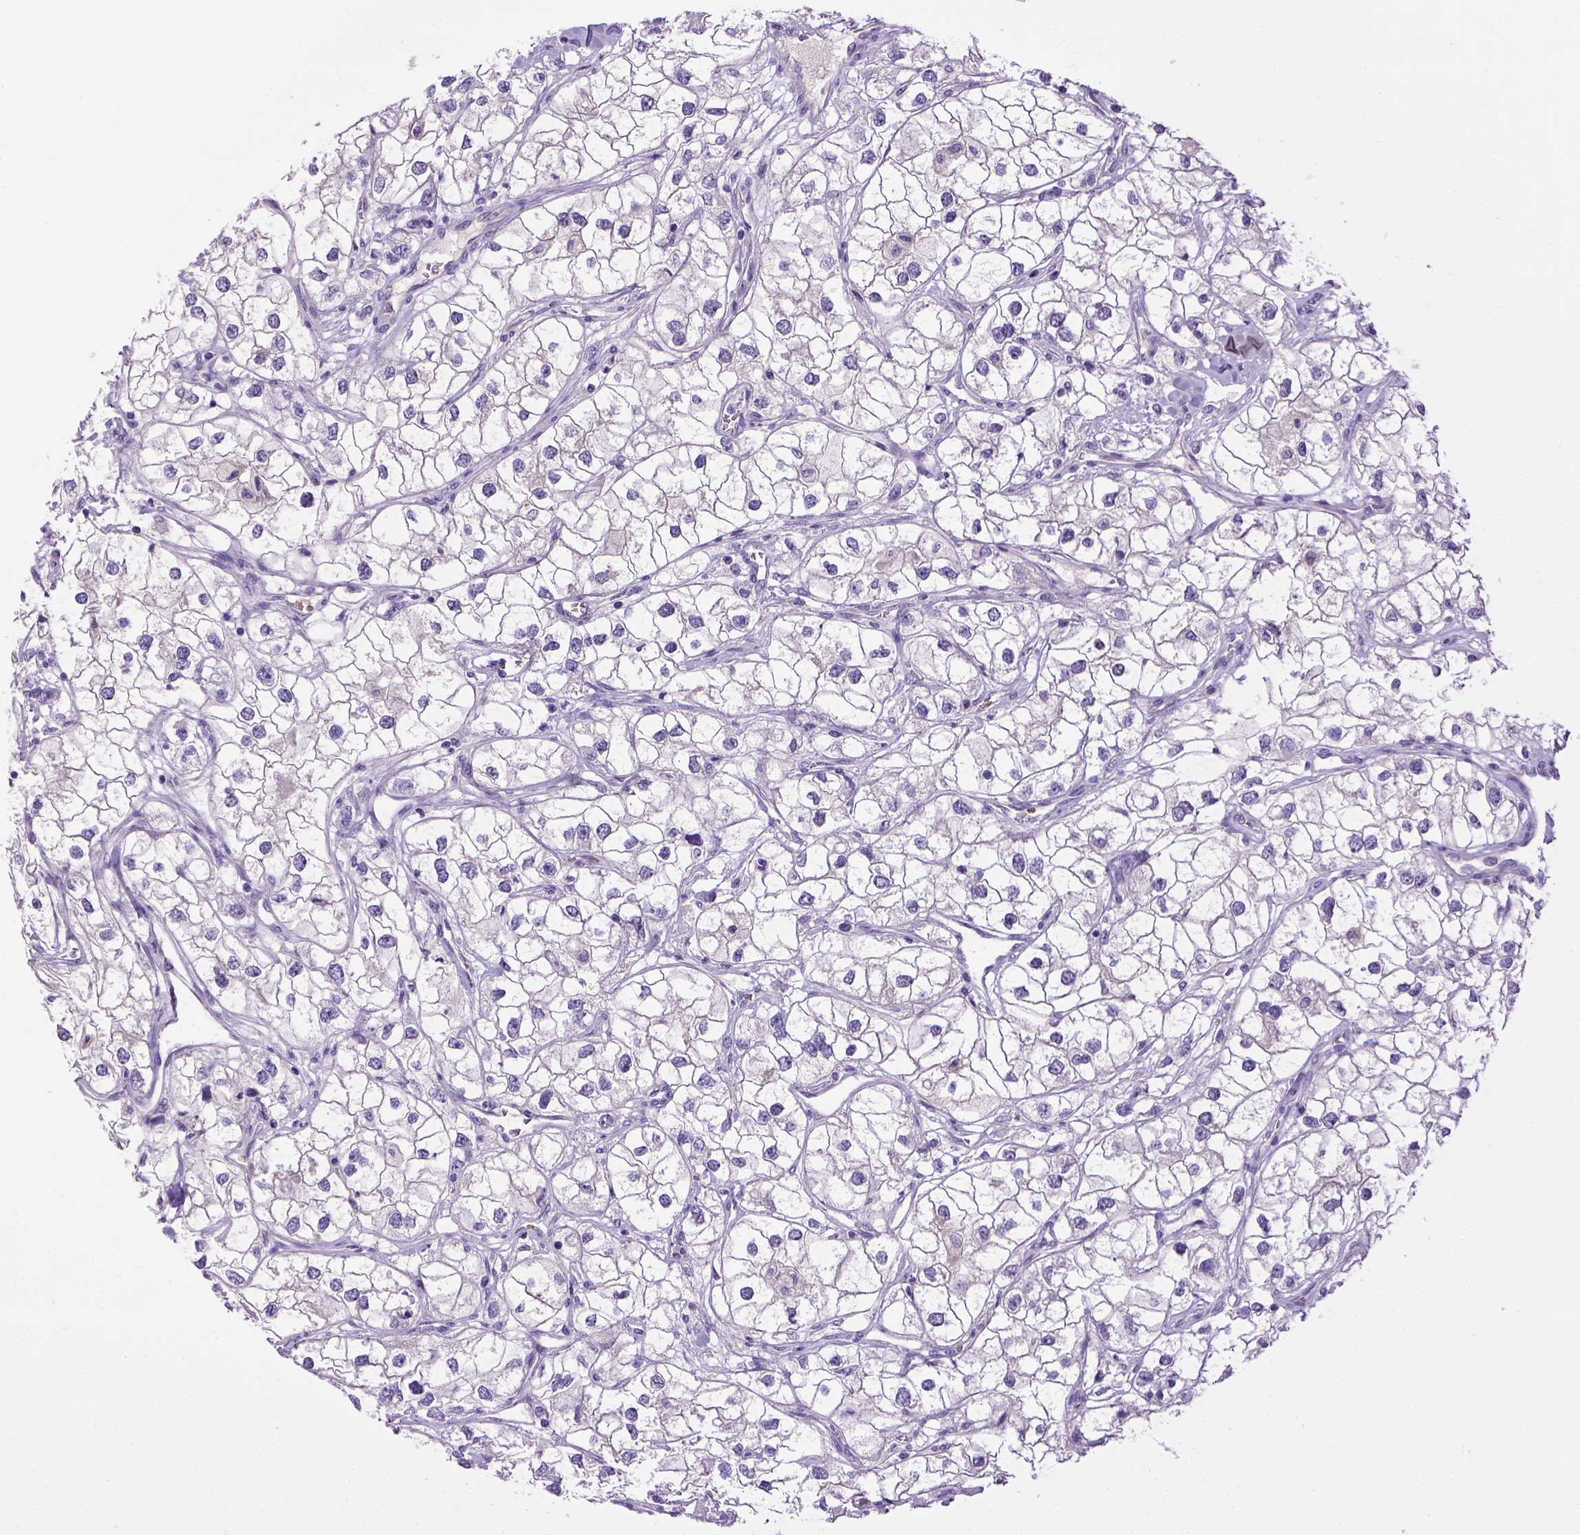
{"staining": {"intensity": "negative", "quantity": "none", "location": "none"}, "tissue": "renal cancer", "cell_type": "Tumor cells", "image_type": "cancer", "snomed": [{"axis": "morphology", "description": "Adenocarcinoma, NOS"}, {"axis": "topography", "description": "Kidney"}], "caption": "This is an immunohistochemistry (IHC) histopathology image of human renal cancer. There is no staining in tumor cells.", "gene": "BAAT", "patient": {"sex": "male", "age": 59}}